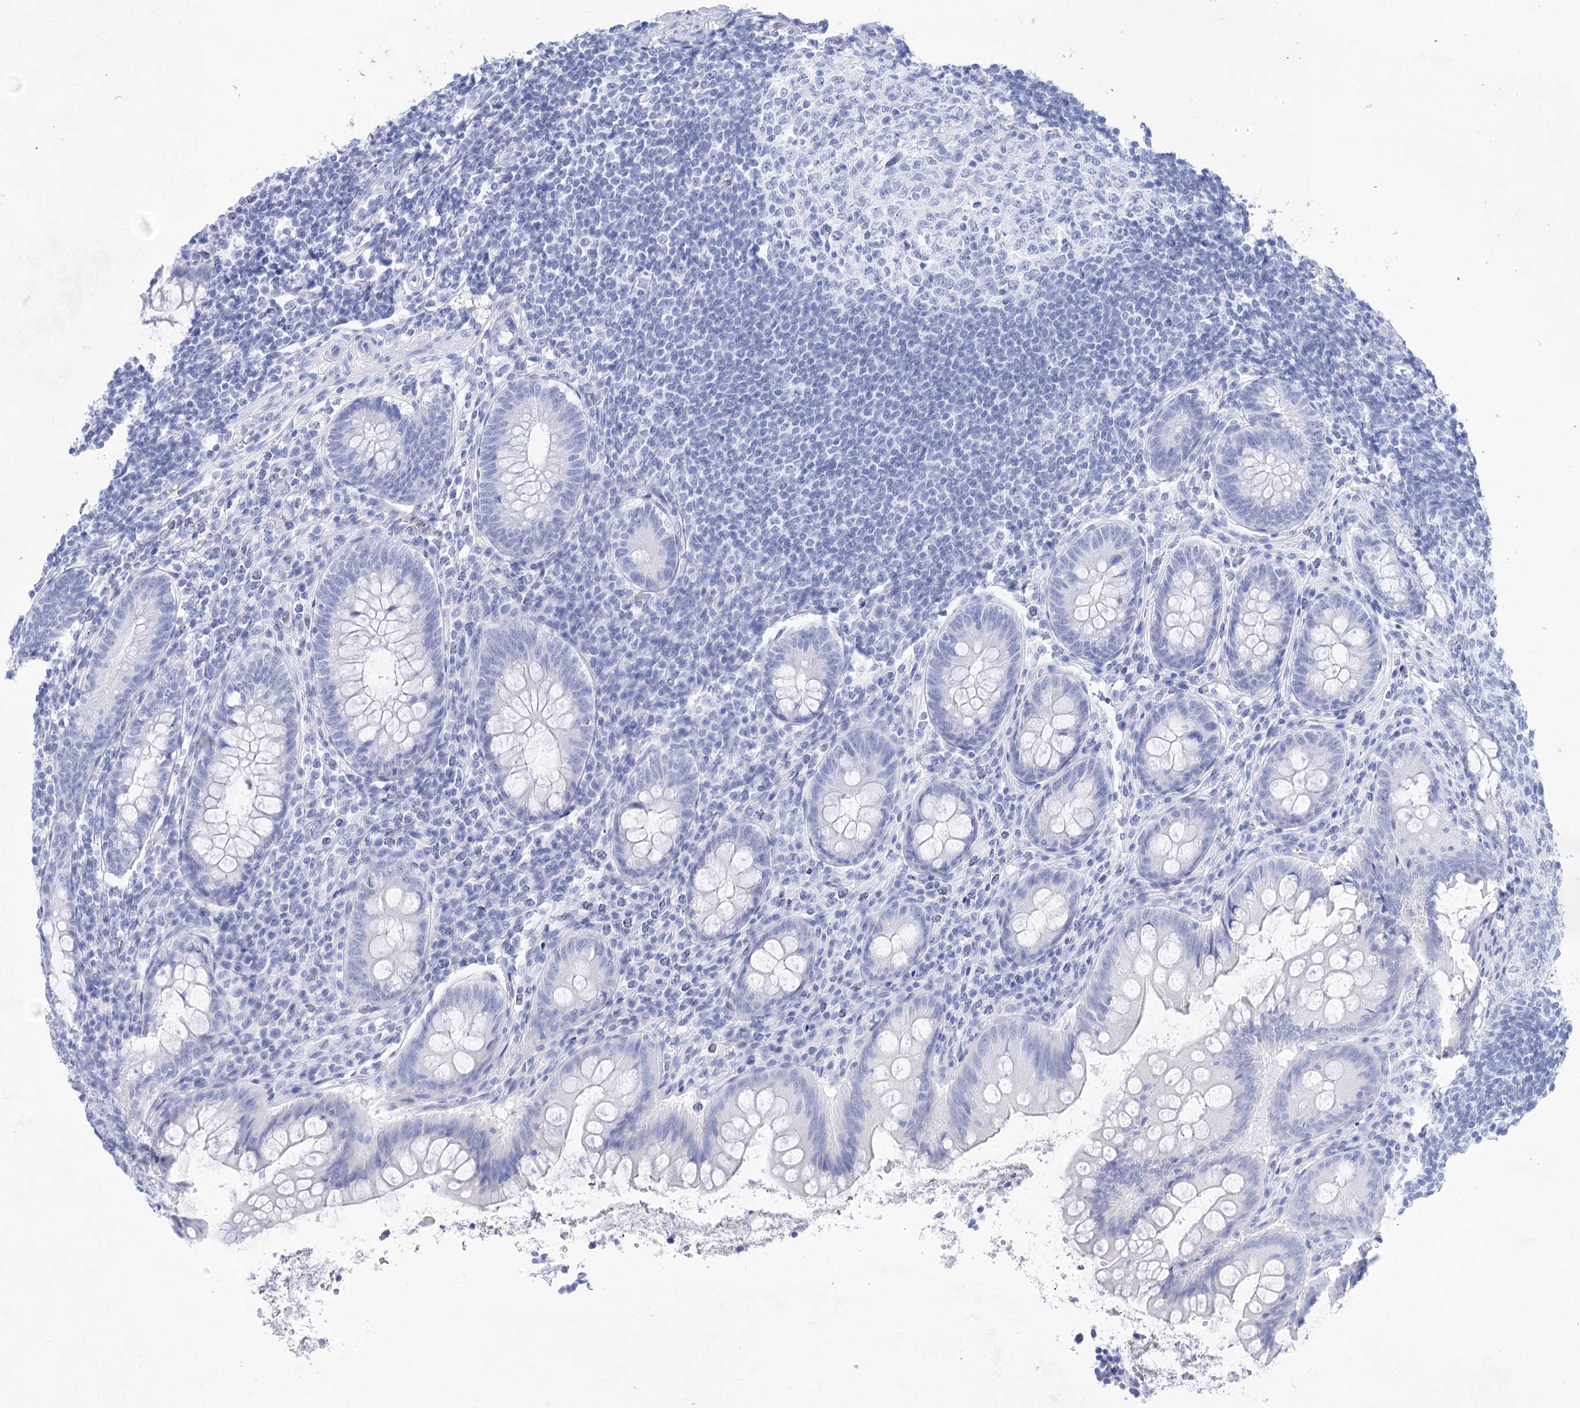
{"staining": {"intensity": "negative", "quantity": "none", "location": "none"}, "tissue": "appendix", "cell_type": "Glandular cells", "image_type": "normal", "snomed": [{"axis": "morphology", "description": "Normal tissue, NOS"}, {"axis": "topography", "description": "Appendix"}], "caption": "Image shows no protein expression in glandular cells of unremarkable appendix.", "gene": "LALBA", "patient": {"sex": "female", "age": 33}}